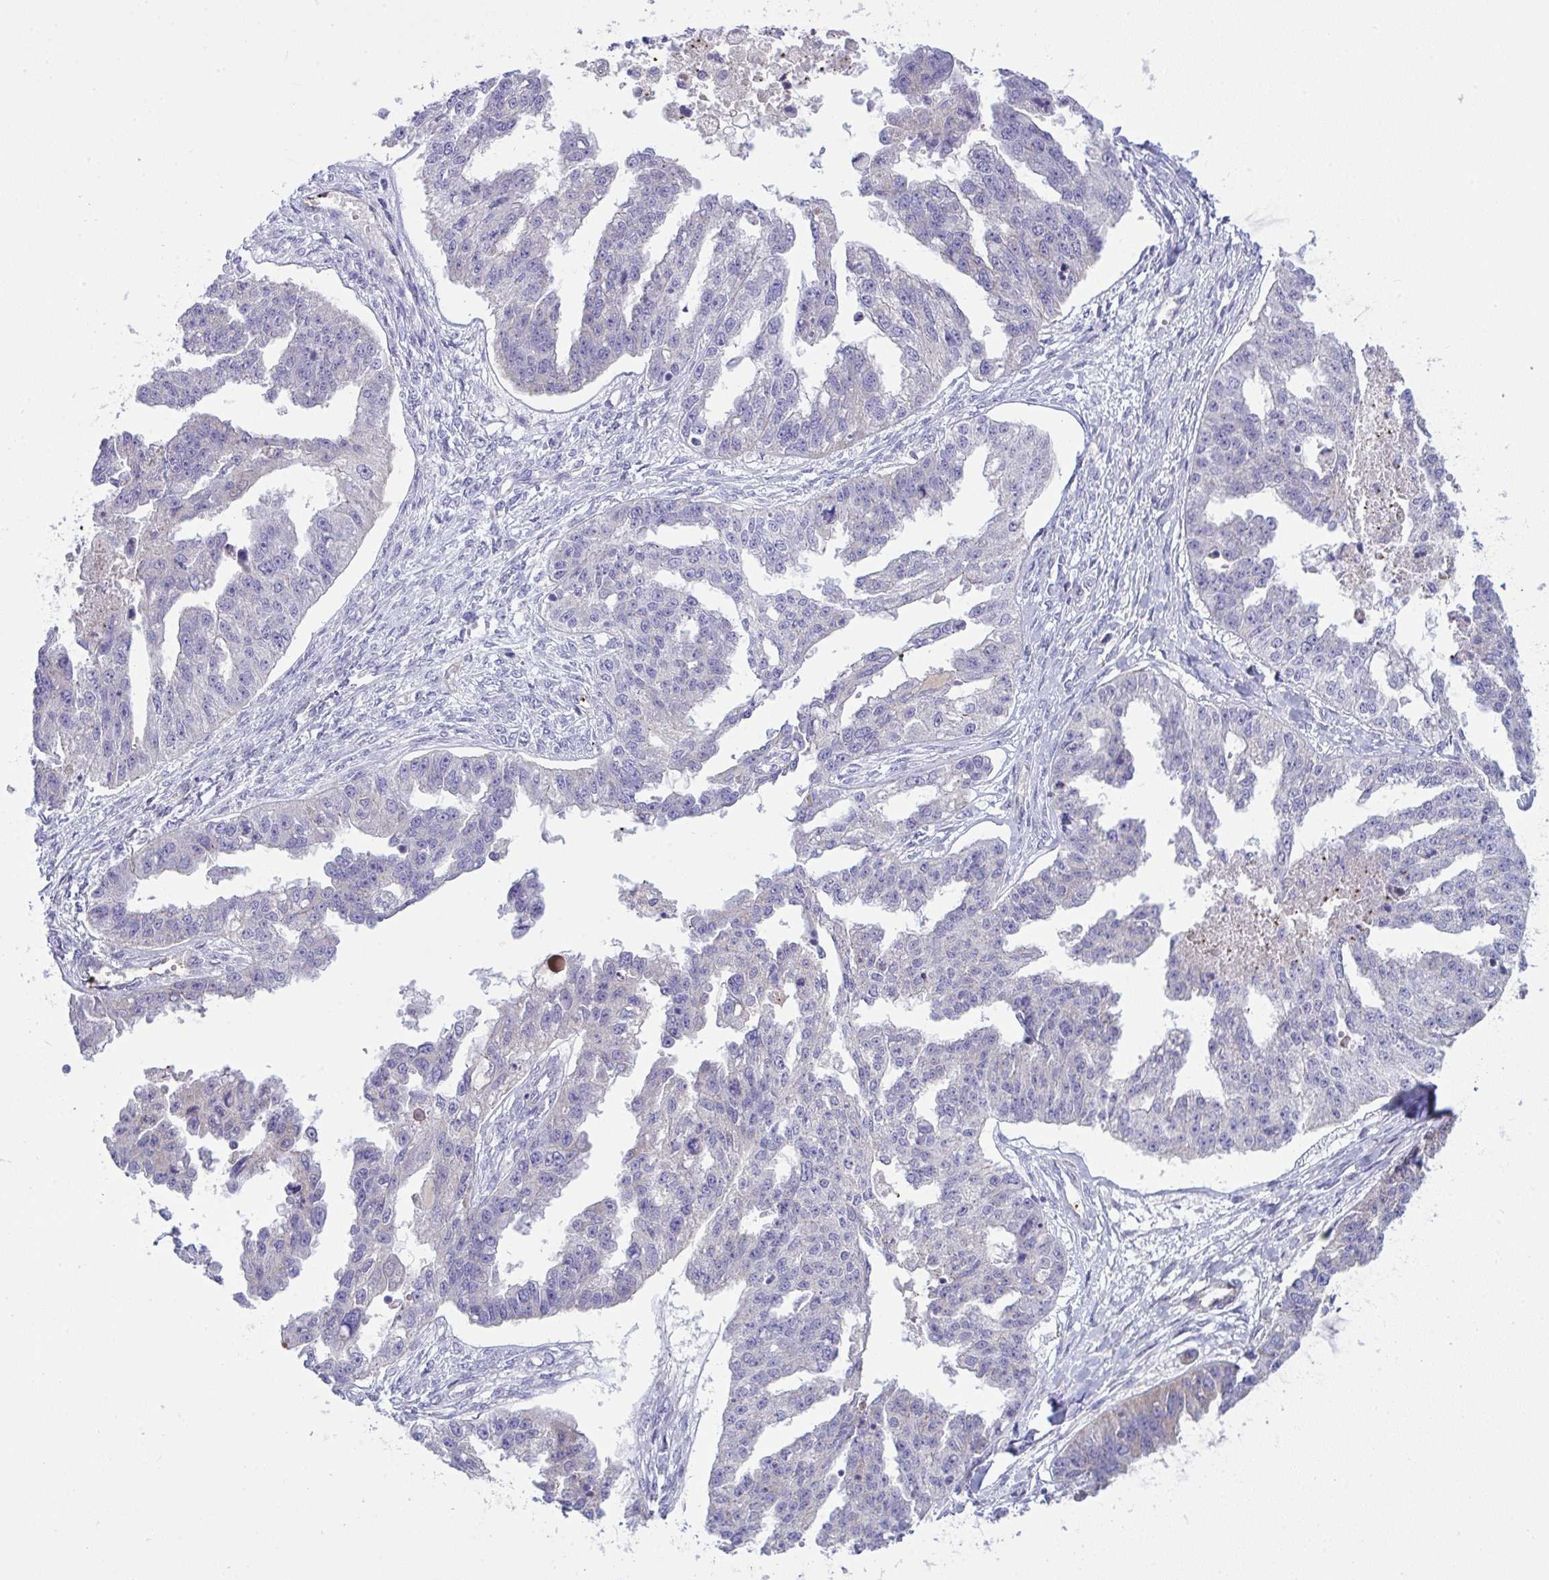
{"staining": {"intensity": "negative", "quantity": "none", "location": "none"}, "tissue": "ovarian cancer", "cell_type": "Tumor cells", "image_type": "cancer", "snomed": [{"axis": "morphology", "description": "Cystadenocarcinoma, serous, NOS"}, {"axis": "topography", "description": "Ovary"}], "caption": "Human serous cystadenocarcinoma (ovarian) stained for a protein using immunohistochemistry exhibits no expression in tumor cells.", "gene": "PLA2G12B", "patient": {"sex": "female", "age": 58}}